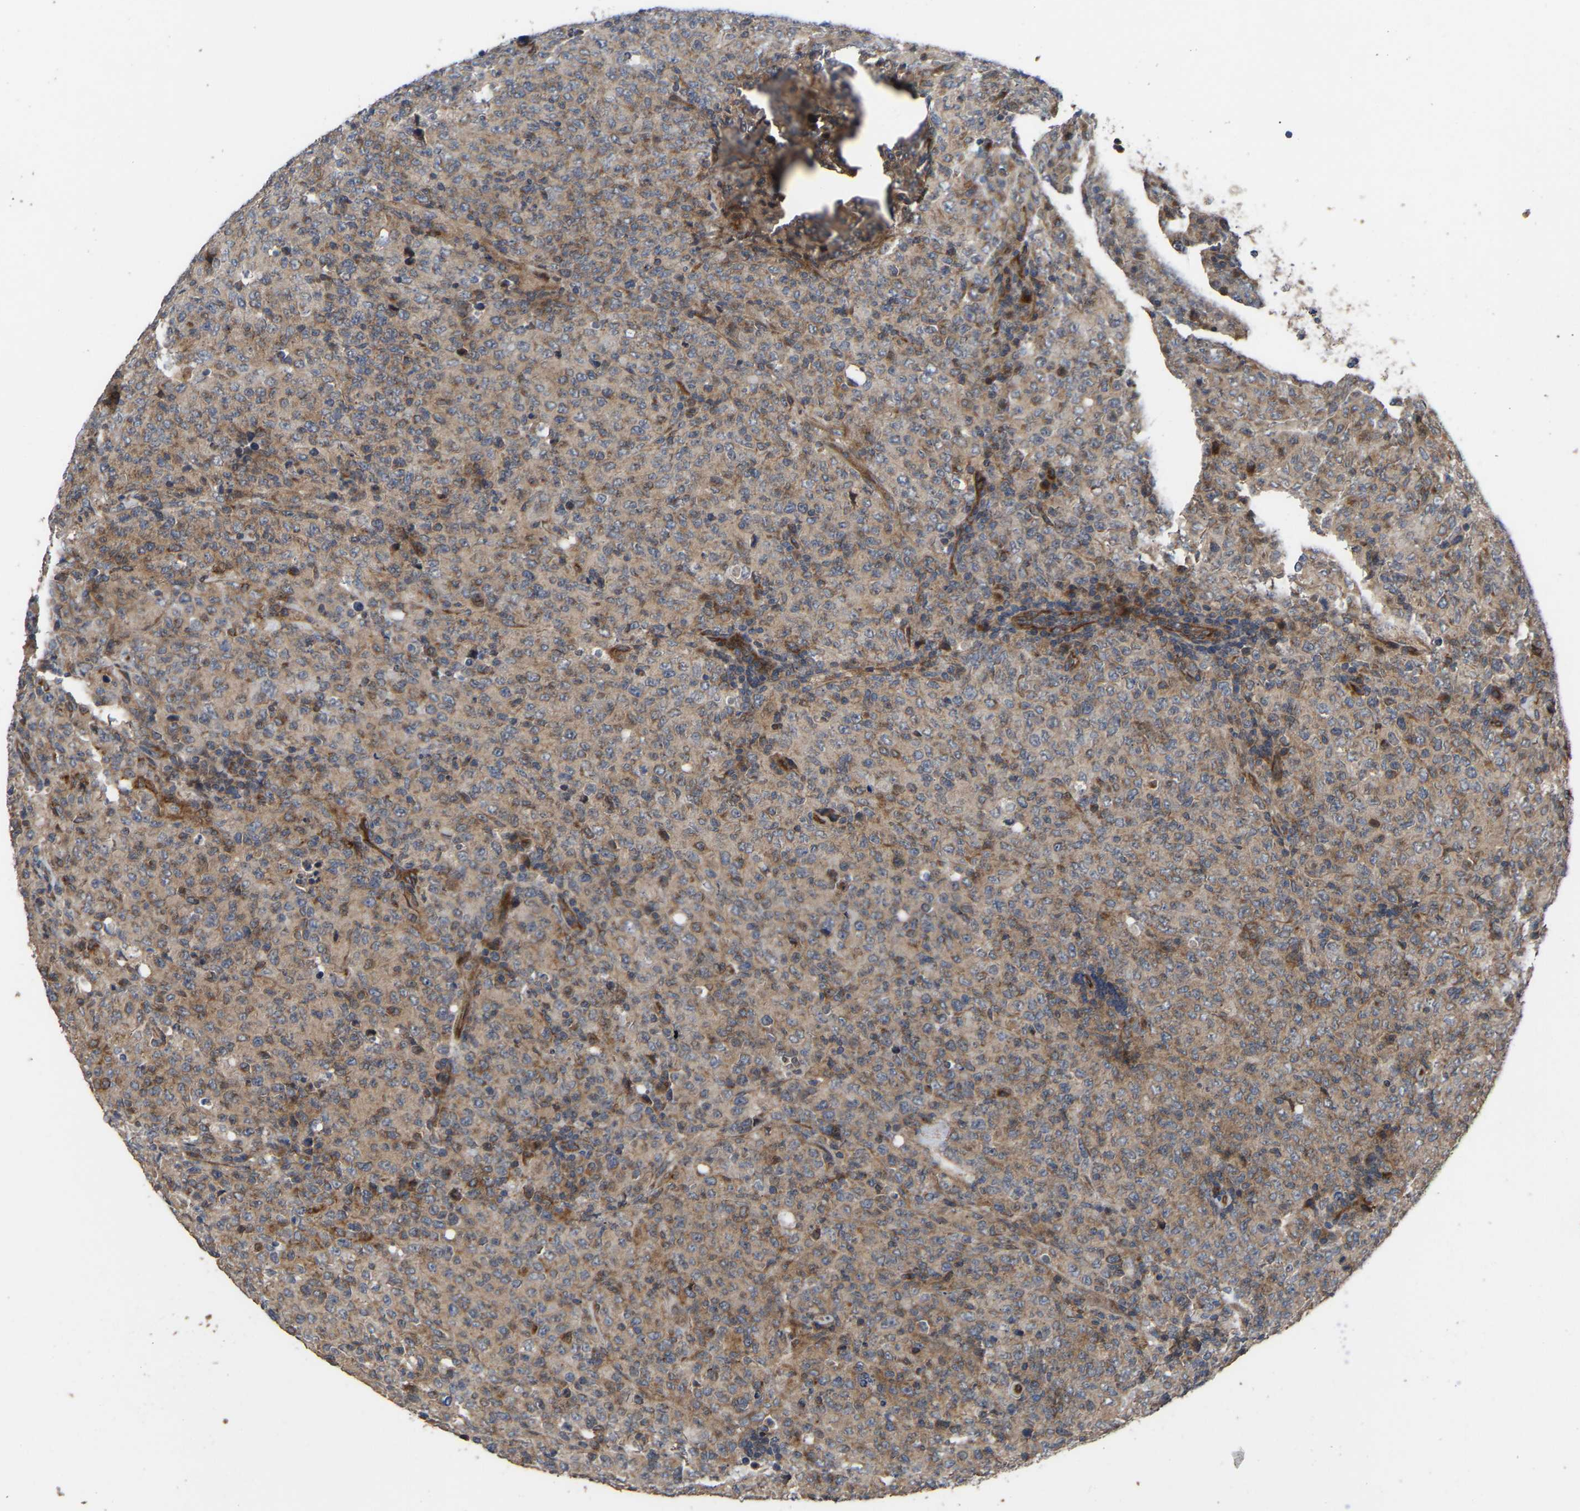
{"staining": {"intensity": "weak", "quantity": "25%-75%", "location": "cytoplasmic/membranous"}, "tissue": "lymphoma", "cell_type": "Tumor cells", "image_type": "cancer", "snomed": [{"axis": "morphology", "description": "Malignant lymphoma, non-Hodgkin's type, High grade"}, {"axis": "topography", "description": "Tonsil"}], "caption": "Protein expression analysis of human high-grade malignant lymphoma, non-Hodgkin's type reveals weak cytoplasmic/membranous staining in about 25%-75% of tumor cells. (DAB (3,3'-diaminobenzidine) IHC with brightfield microscopy, high magnification).", "gene": "STAU1", "patient": {"sex": "female", "age": 36}}